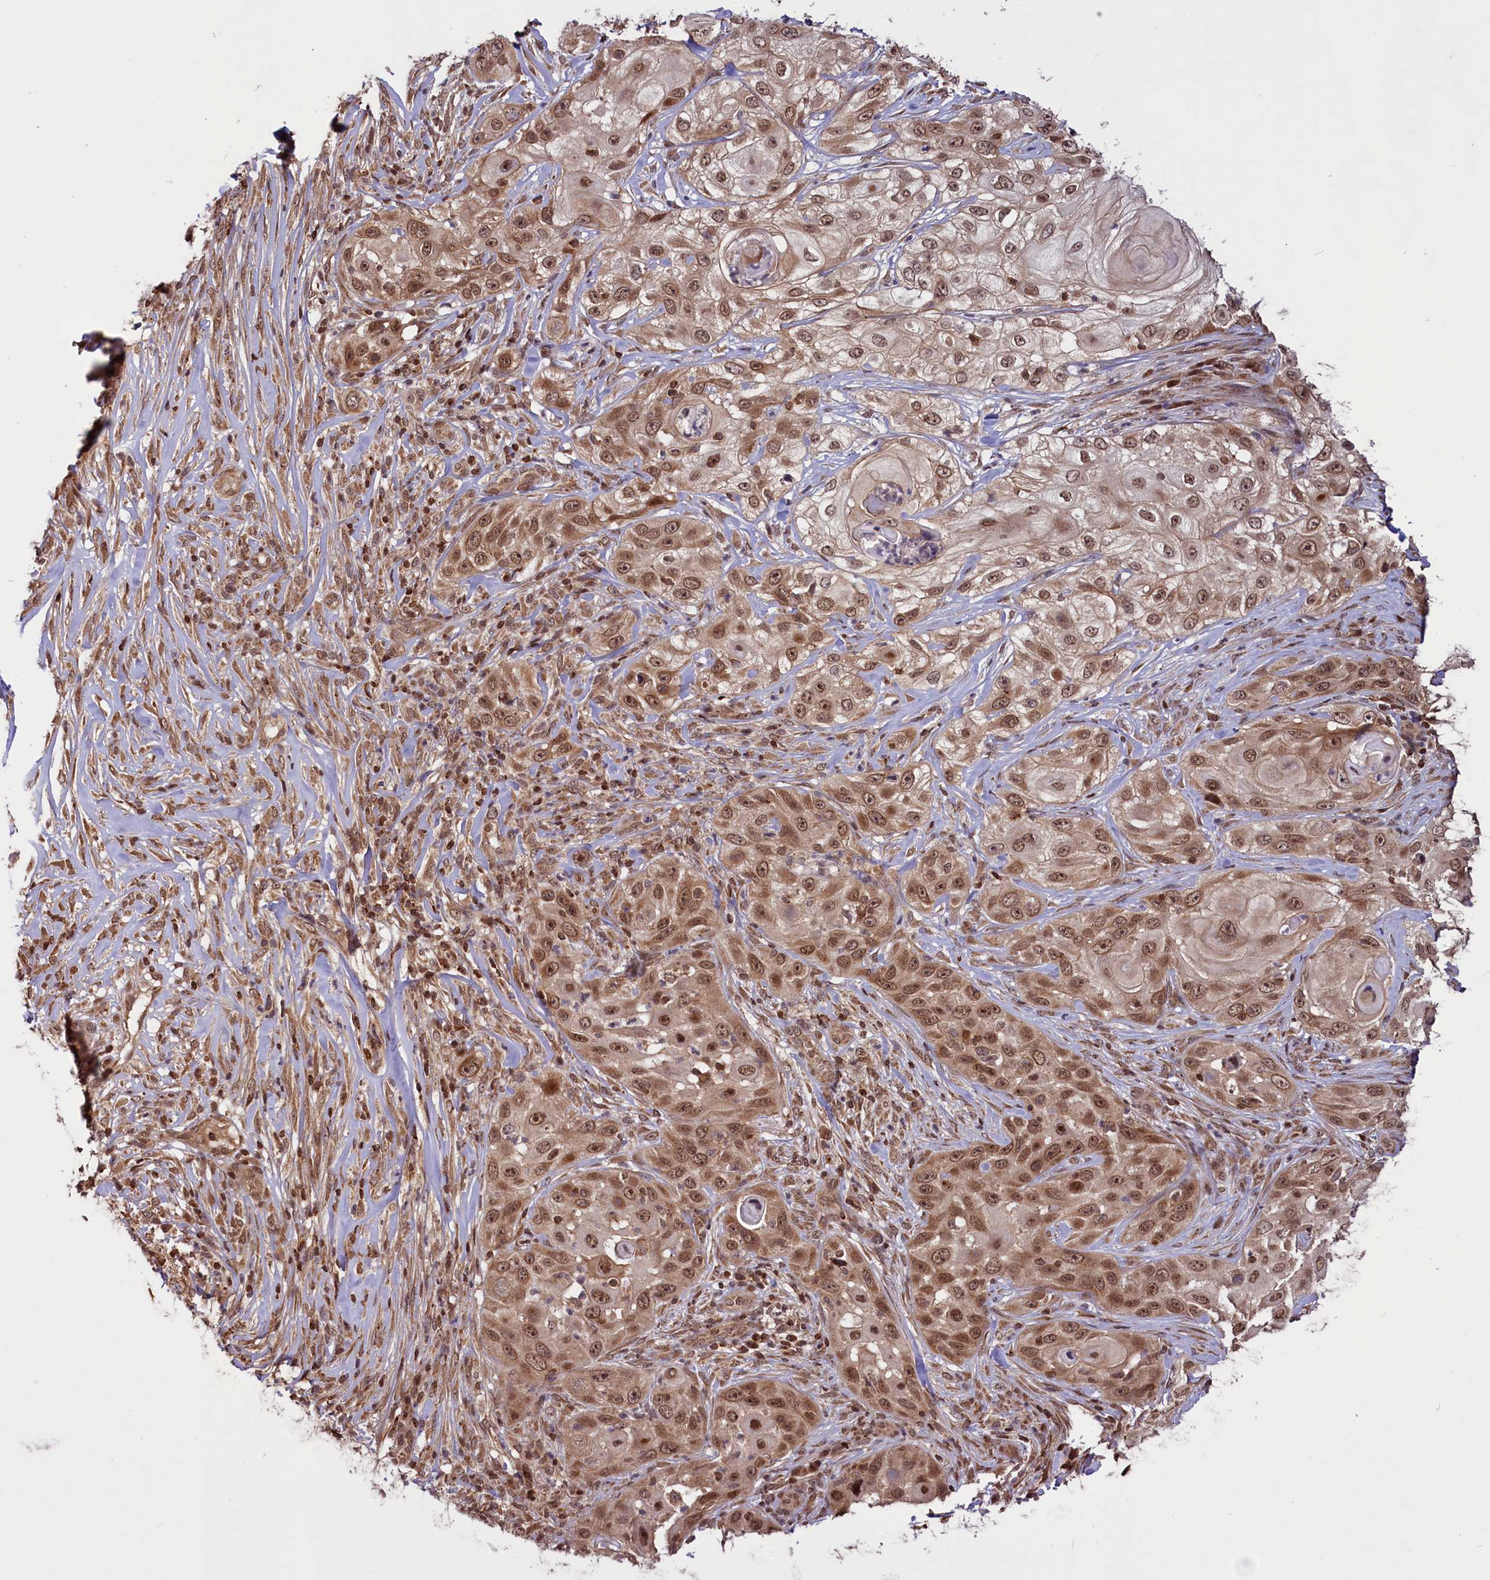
{"staining": {"intensity": "moderate", "quantity": ">75%", "location": "cytoplasmic/membranous,nuclear"}, "tissue": "skin cancer", "cell_type": "Tumor cells", "image_type": "cancer", "snomed": [{"axis": "morphology", "description": "Squamous cell carcinoma, NOS"}, {"axis": "topography", "description": "Skin"}], "caption": "A brown stain shows moderate cytoplasmic/membranous and nuclear staining of a protein in squamous cell carcinoma (skin) tumor cells.", "gene": "PHC3", "patient": {"sex": "female", "age": 44}}